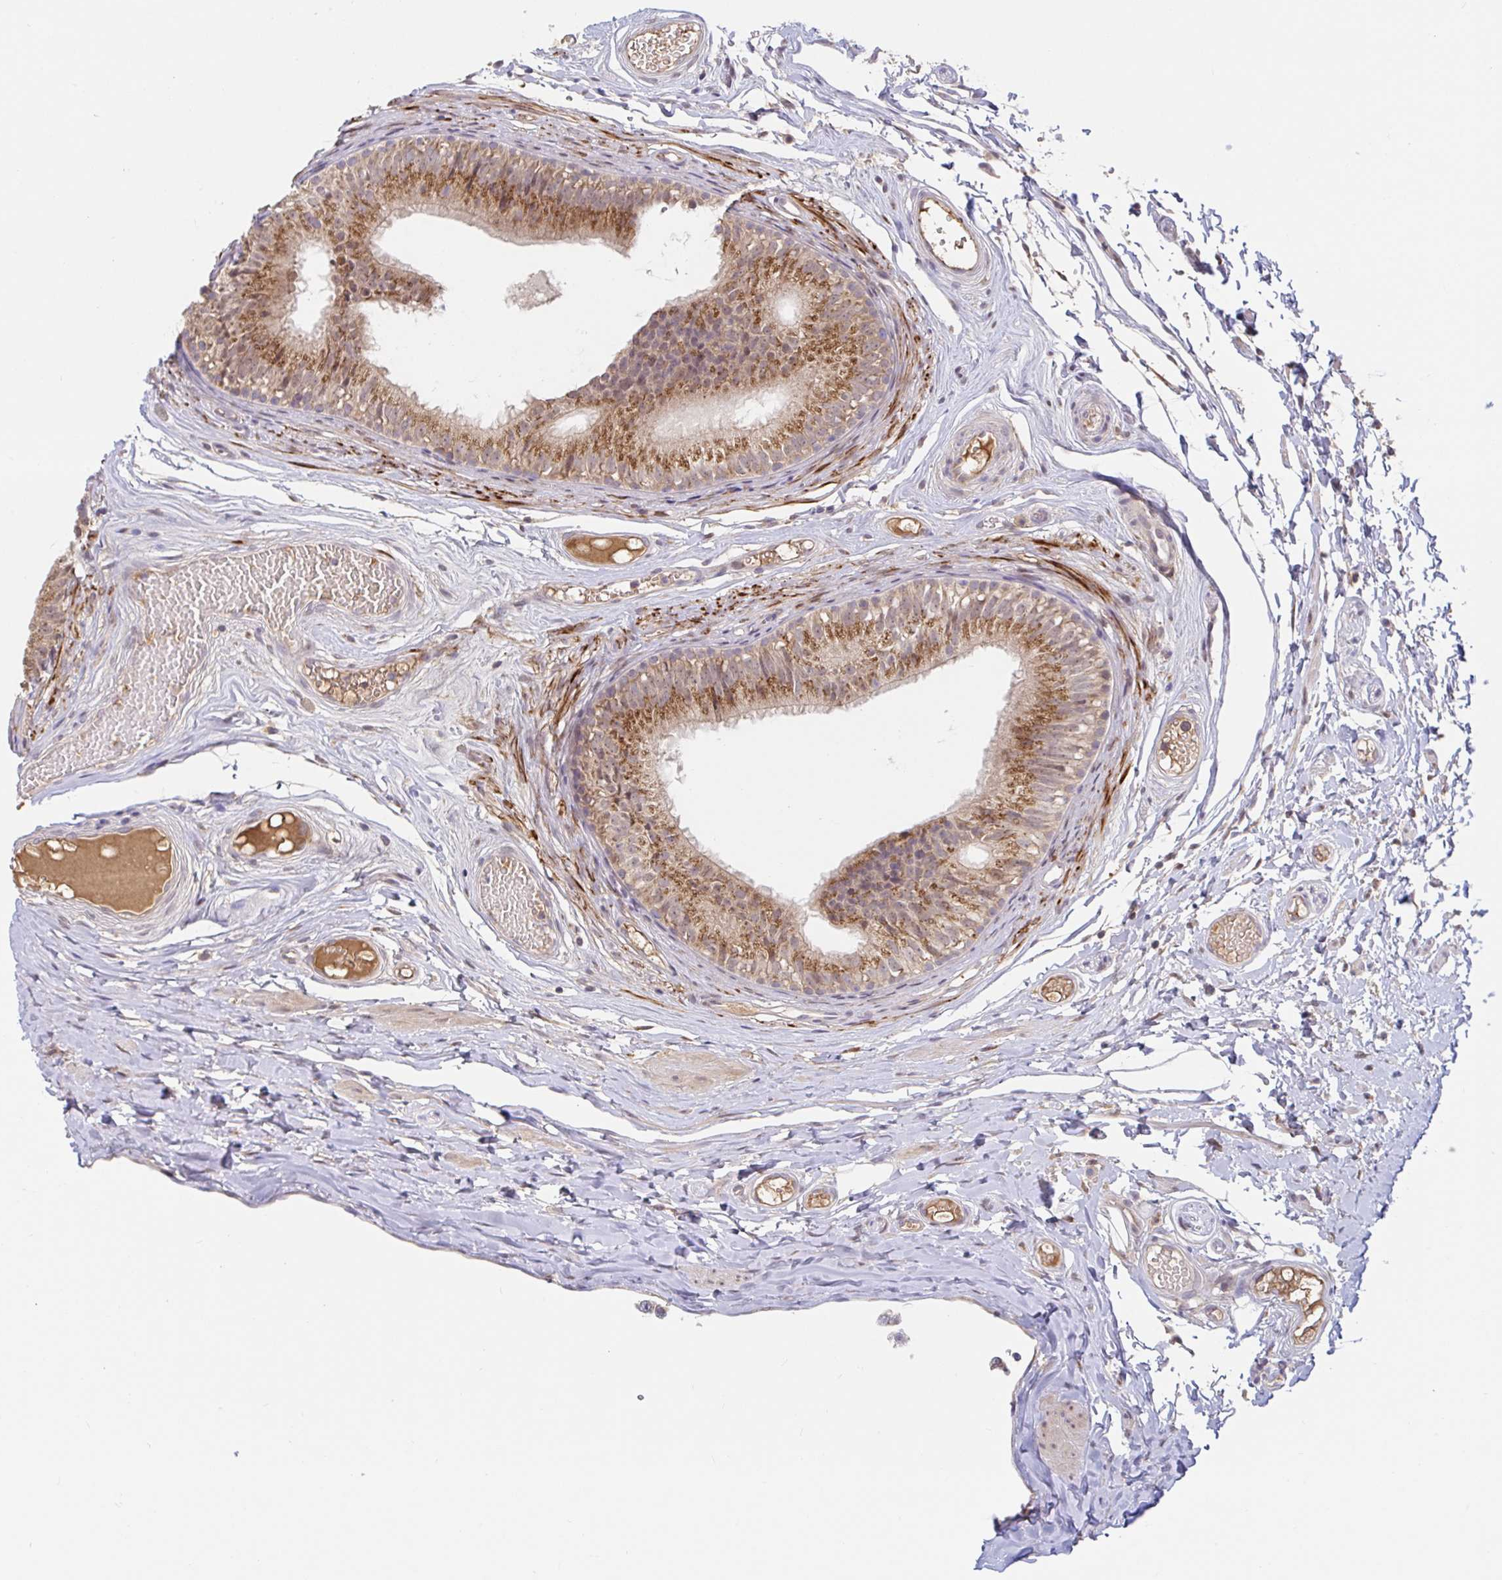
{"staining": {"intensity": "moderate", "quantity": ">75%", "location": "cytoplasmic/membranous"}, "tissue": "epididymis", "cell_type": "Glandular cells", "image_type": "normal", "snomed": [{"axis": "morphology", "description": "Normal tissue, NOS"}, {"axis": "morphology", "description": "Seminoma, NOS"}, {"axis": "topography", "description": "Testis"}, {"axis": "topography", "description": "Epididymis"}], "caption": "A histopathology image showing moderate cytoplasmic/membranous positivity in approximately >75% of glandular cells in unremarkable epididymis, as visualized by brown immunohistochemical staining.", "gene": "LARP1", "patient": {"sex": "male", "age": 34}}